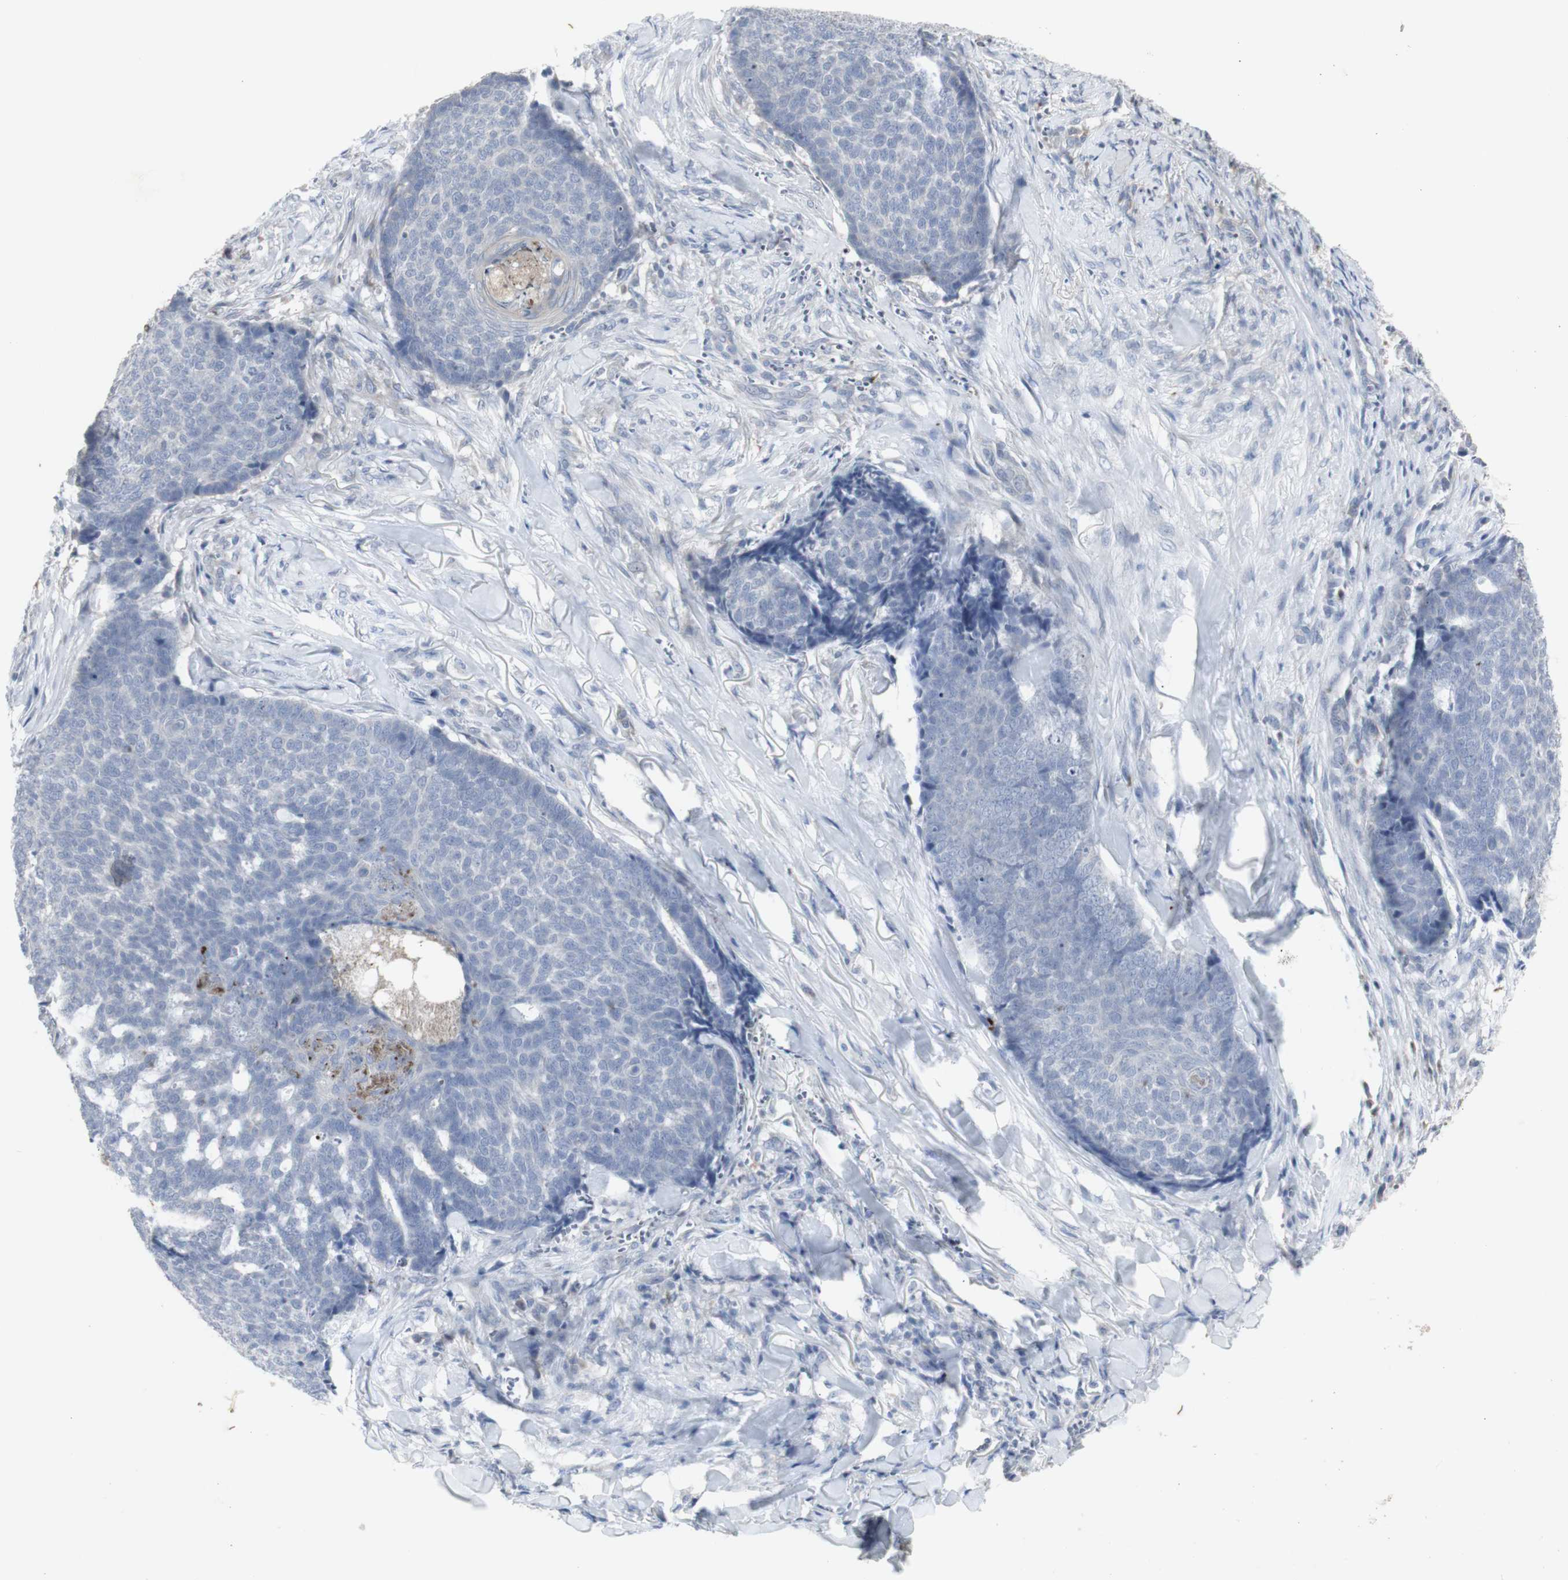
{"staining": {"intensity": "negative", "quantity": "none", "location": "none"}, "tissue": "skin cancer", "cell_type": "Tumor cells", "image_type": "cancer", "snomed": [{"axis": "morphology", "description": "Basal cell carcinoma"}, {"axis": "topography", "description": "Skin"}], "caption": "IHC of skin cancer (basal cell carcinoma) demonstrates no expression in tumor cells. The staining was performed using DAB (3,3'-diaminobenzidine) to visualize the protein expression in brown, while the nuclei were stained in blue with hematoxylin (Magnification: 20x).", "gene": "INS", "patient": {"sex": "male", "age": 84}}